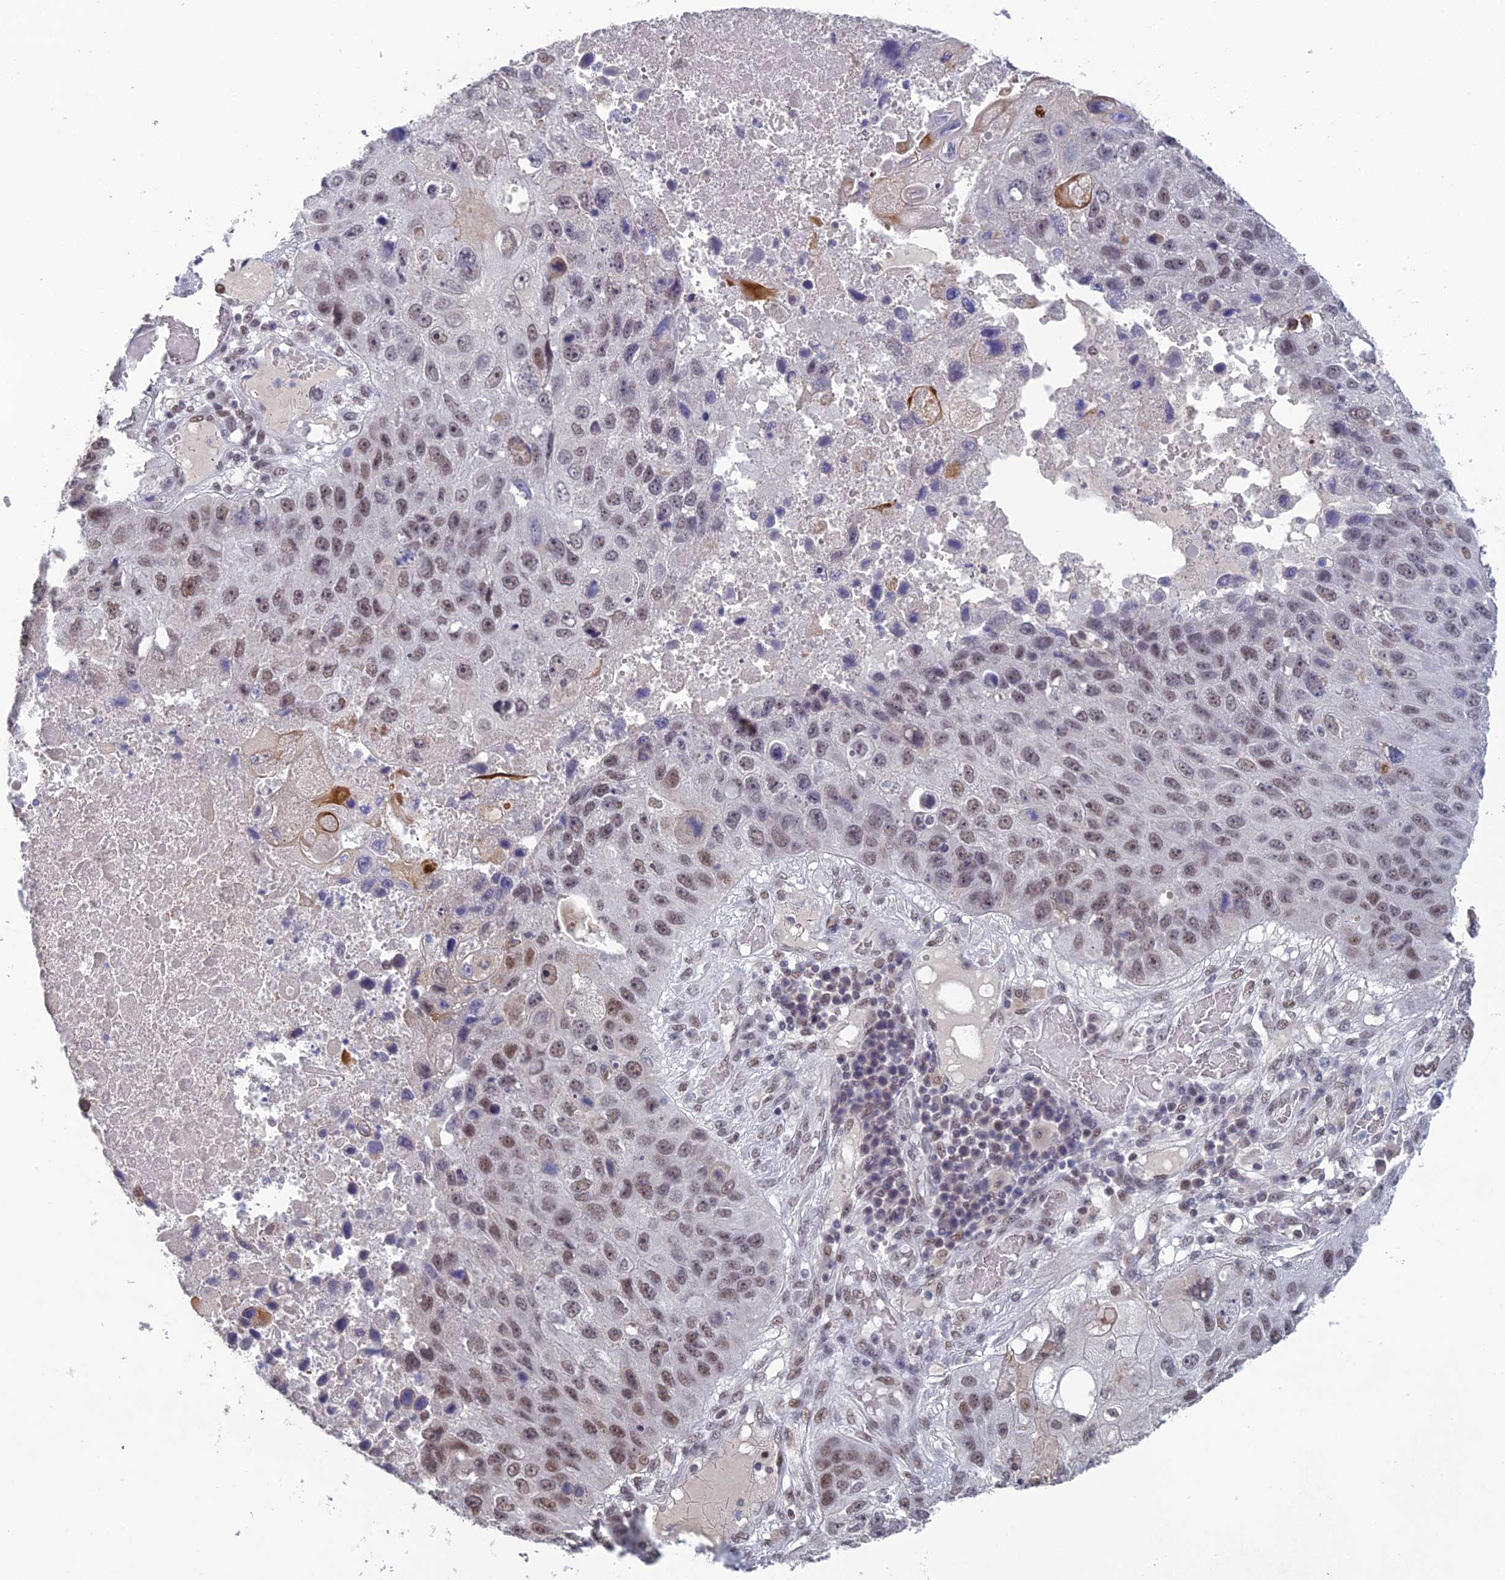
{"staining": {"intensity": "weak", "quantity": ">75%", "location": "nuclear"}, "tissue": "lung cancer", "cell_type": "Tumor cells", "image_type": "cancer", "snomed": [{"axis": "morphology", "description": "Squamous cell carcinoma, NOS"}, {"axis": "topography", "description": "Lung"}], "caption": "Immunohistochemical staining of human lung squamous cell carcinoma displays low levels of weak nuclear protein expression in approximately >75% of tumor cells.", "gene": "MT-CO3", "patient": {"sex": "male", "age": 61}}